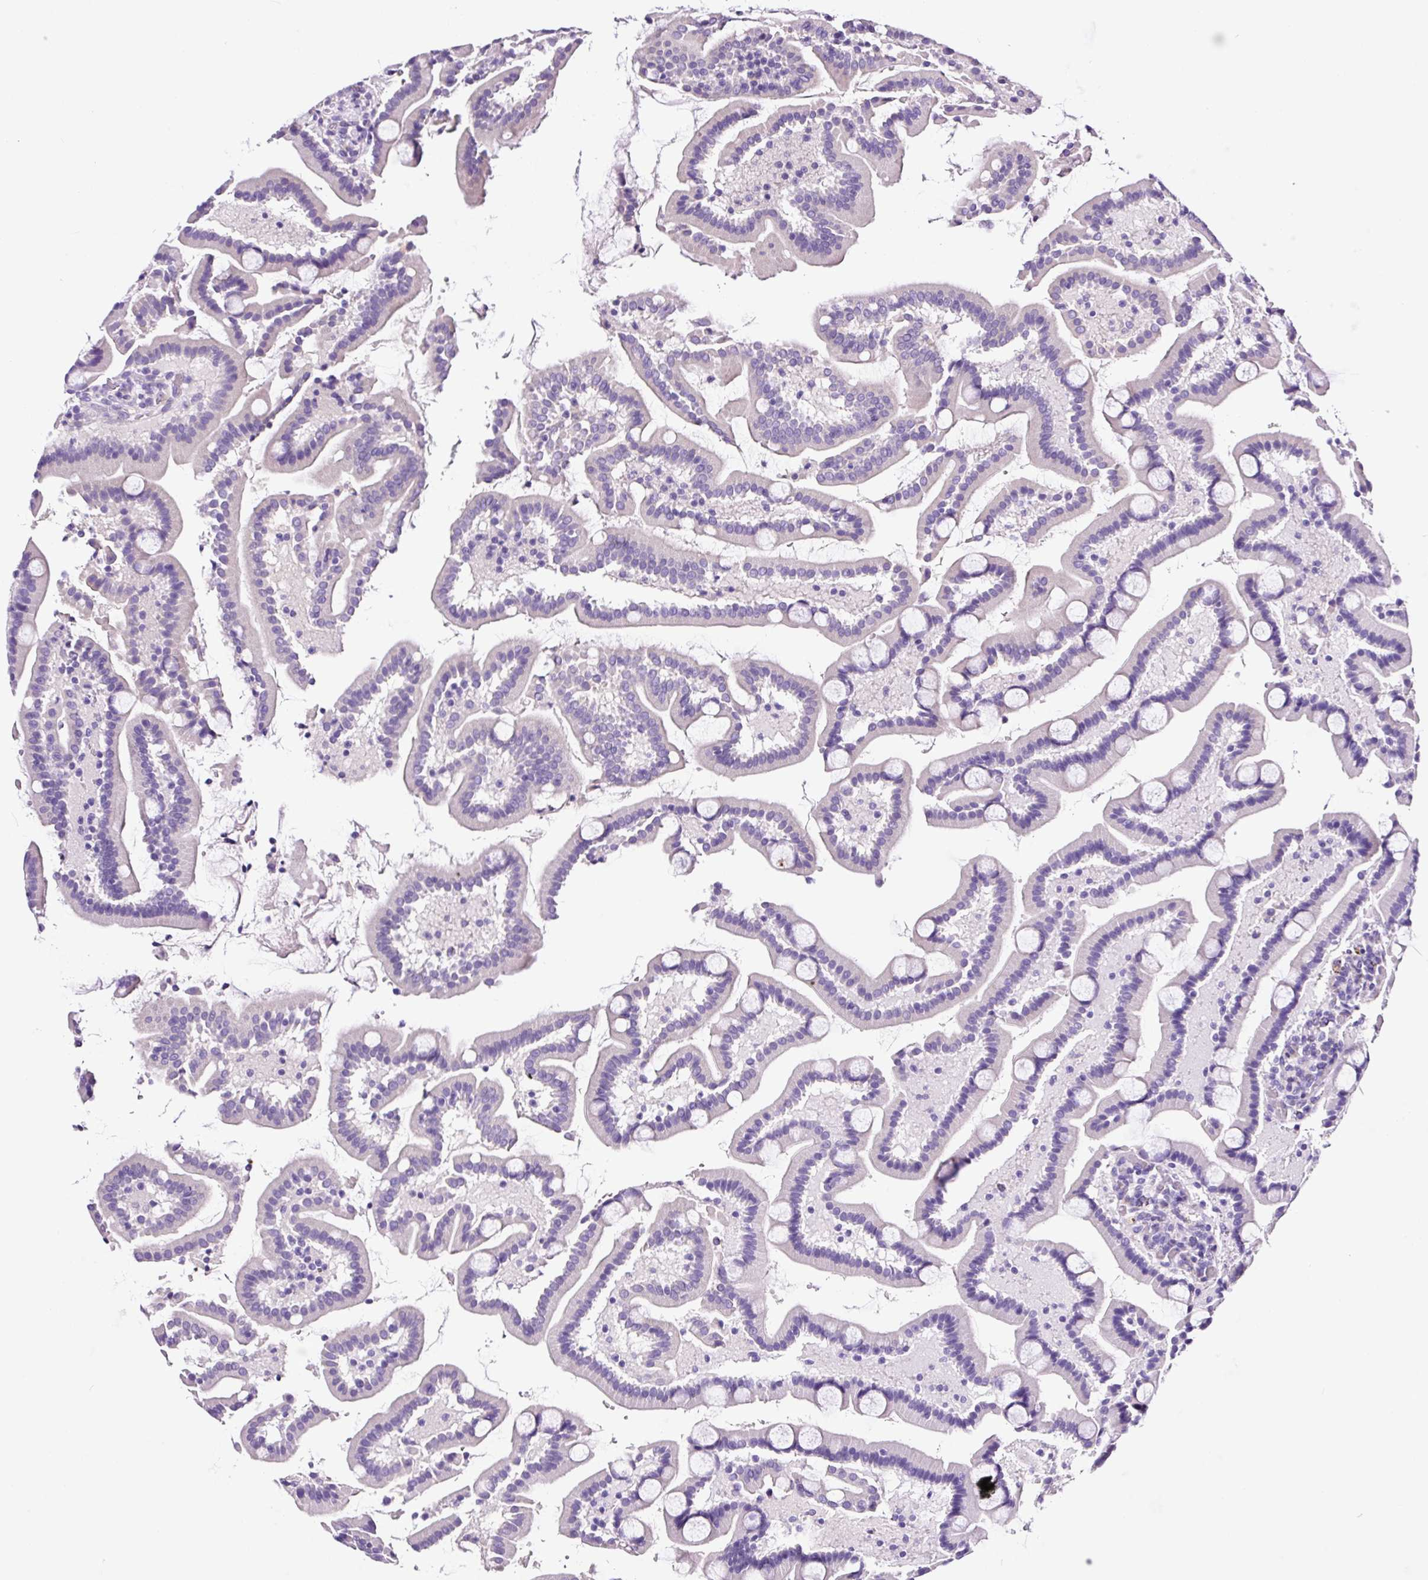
{"staining": {"intensity": "strong", "quantity": "<25%", "location": "cytoplasmic/membranous"}, "tissue": "duodenum", "cell_type": "Glandular cells", "image_type": "normal", "snomed": [{"axis": "morphology", "description": "Normal tissue, NOS"}, {"axis": "topography", "description": "Duodenum"}], "caption": "Immunohistochemical staining of benign duodenum demonstrates medium levels of strong cytoplasmic/membranous staining in approximately <25% of glandular cells.", "gene": "FBXL7", "patient": {"sex": "male", "age": 55}}